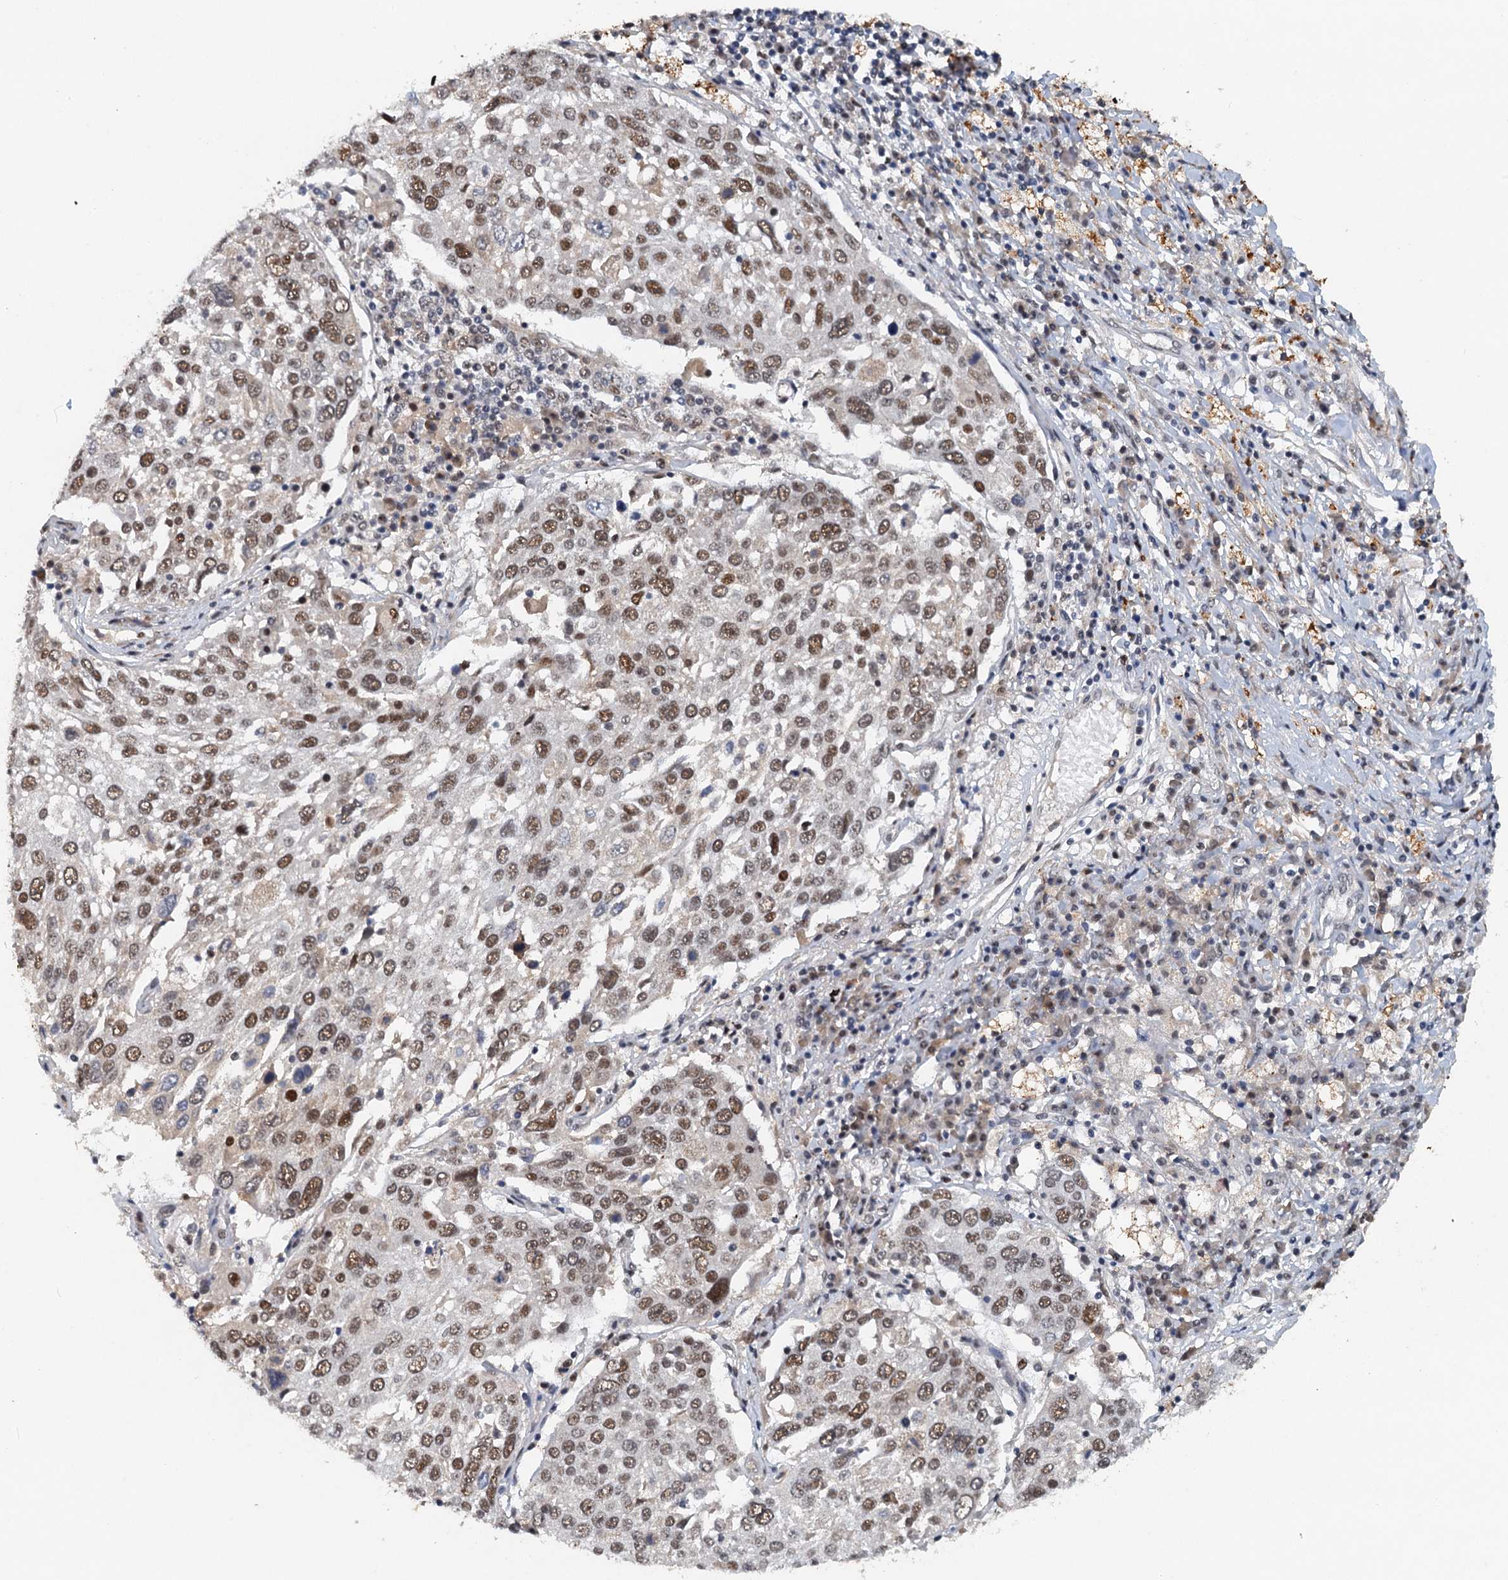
{"staining": {"intensity": "moderate", "quantity": ">75%", "location": "nuclear"}, "tissue": "lung cancer", "cell_type": "Tumor cells", "image_type": "cancer", "snomed": [{"axis": "morphology", "description": "Squamous cell carcinoma, NOS"}, {"axis": "topography", "description": "Lung"}], "caption": "Lung squamous cell carcinoma stained with a protein marker demonstrates moderate staining in tumor cells.", "gene": "CSTF3", "patient": {"sex": "male", "age": 65}}